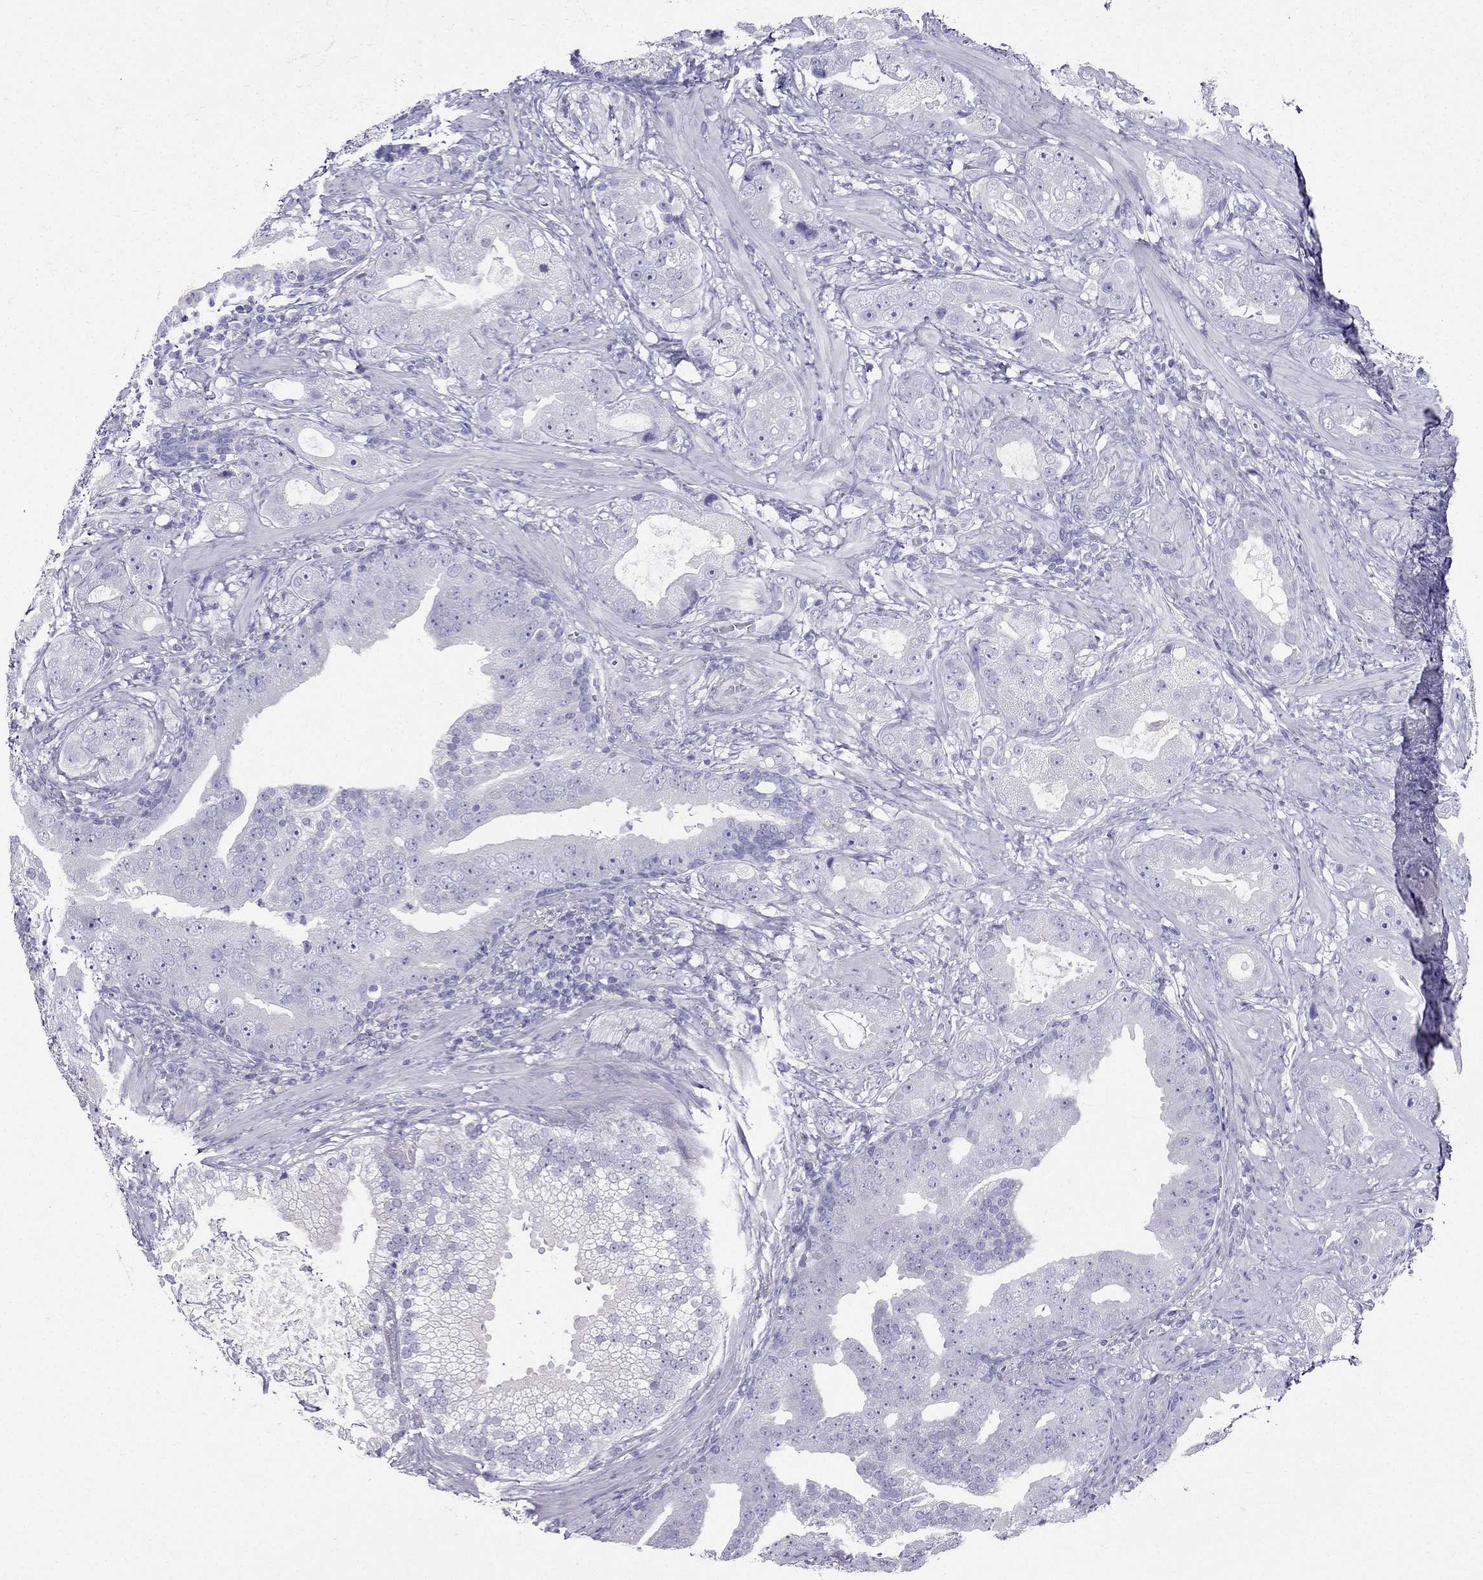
{"staining": {"intensity": "negative", "quantity": "none", "location": "none"}, "tissue": "prostate cancer", "cell_type": "Tumor cells", "image_type": "cancer", "snomed": [{"axis": "morphology", "description": "Adenocarcinoma, NOS"}, {"axis": "topography", "description": "Prostate"}], "caption": "Immunohistochemistry photomicrograph of adenocarcinoma (prostate) stained for a protein (brown), which displays no positivity in tumor cells. Nuclei are stained in blue.", "gene": "ZNF541", "patient": {"sex": "male", "age": 57}}